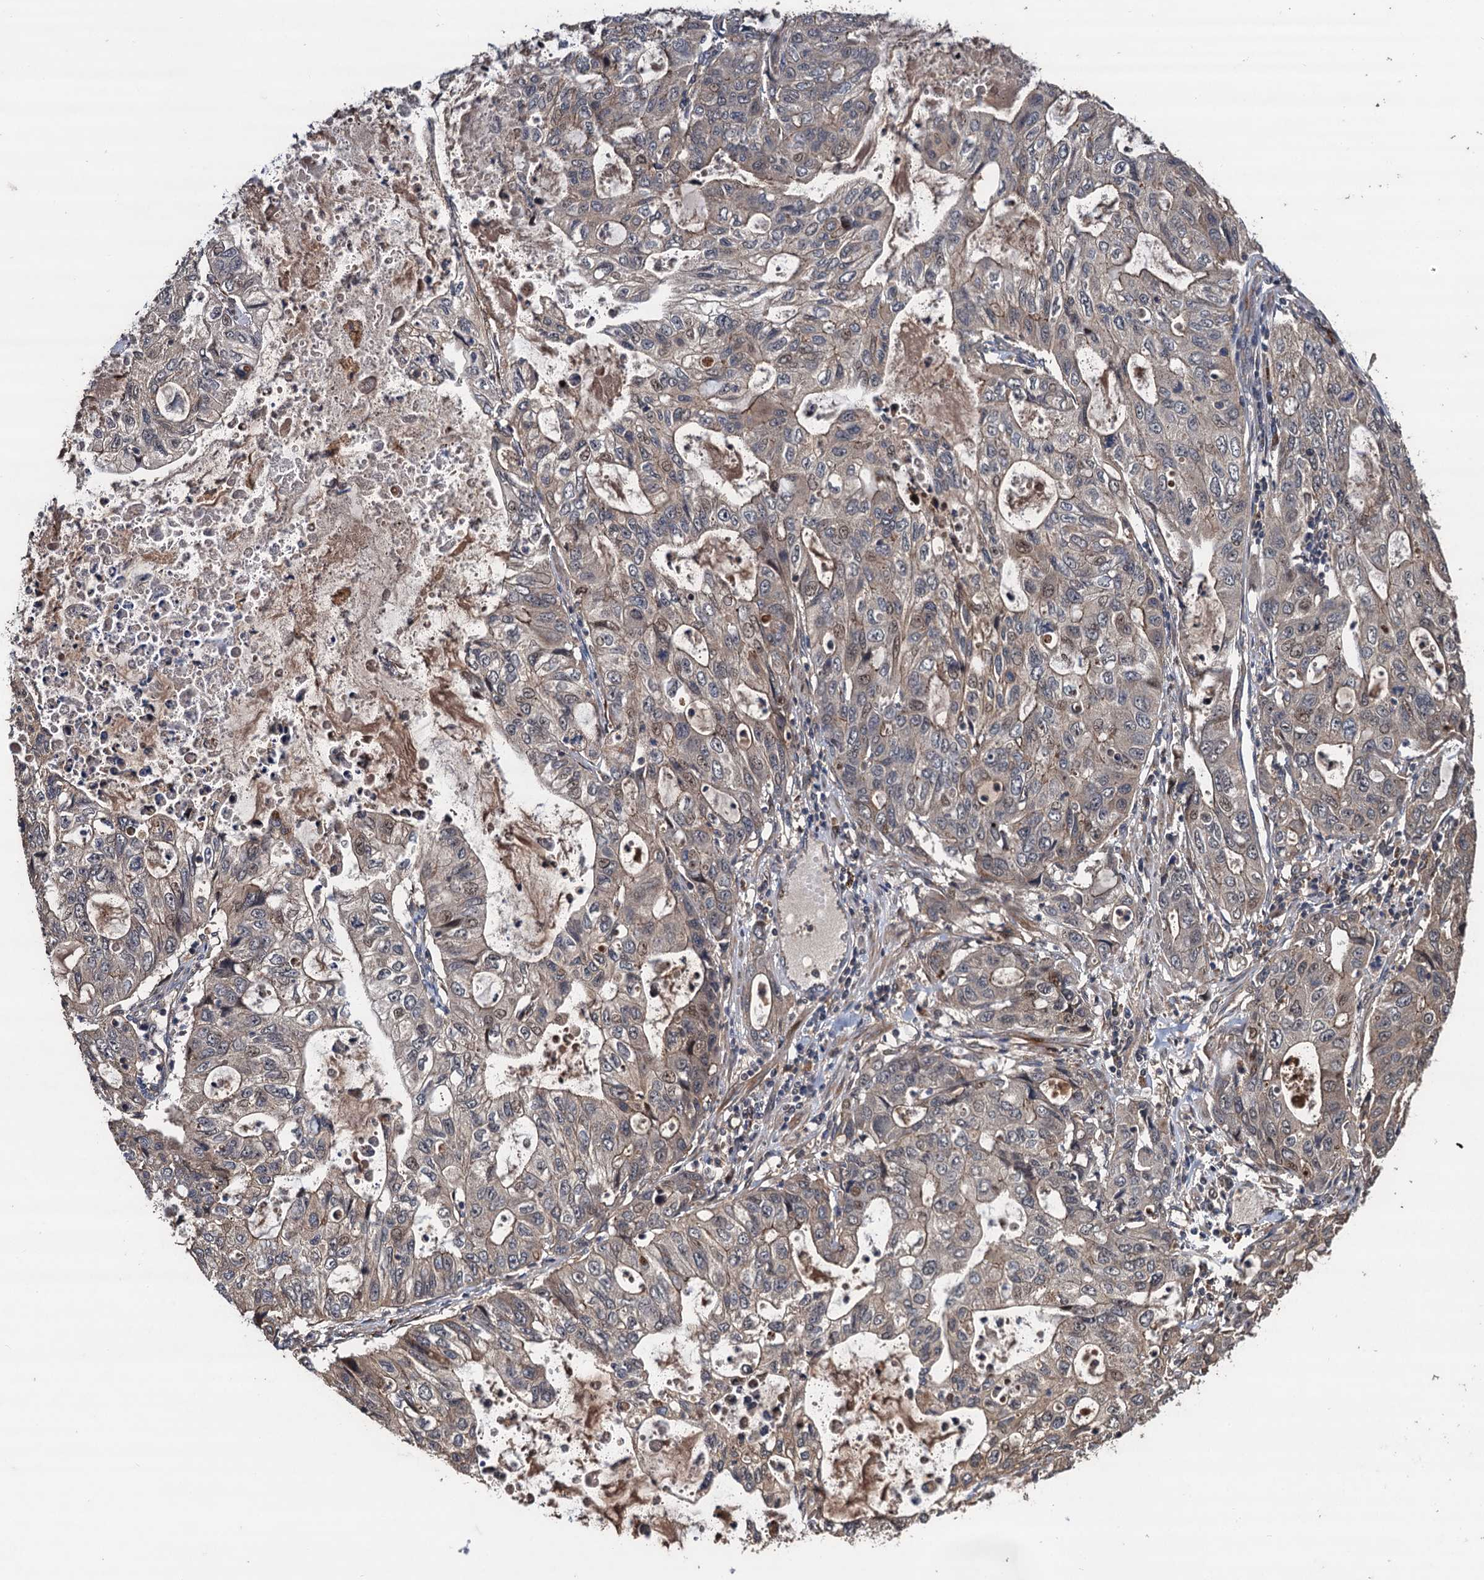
{"staining": {"intensity": "weak", "quantity": "25%-75%", "location": "cytoplasmic/membranous,nuclear"}, "tissue": "stomach cancer", "cell_type": "Tumor cells", "image_type": "cancer", "snomed": [{"axis": "morphology", "description": "Adenocarcinoma, NOS"}, {"axis": "topography", "description": "Stomach, upper"}], "caption": "Immunohistochemistry (DAB) staining of human adenocarcinoma (stomach) reveals weak cytoplasmic/membranous and nuclear protein expression in about 25%-75% of tumor cells. (Stains: DAB (3,3'-diaminobenzidine) in brown, nuclei in blue, Microscopy: brightfield microscopy at high magnification).", "gene": "TMEM39B", "patient": {"sex": "female", "age": 52}}